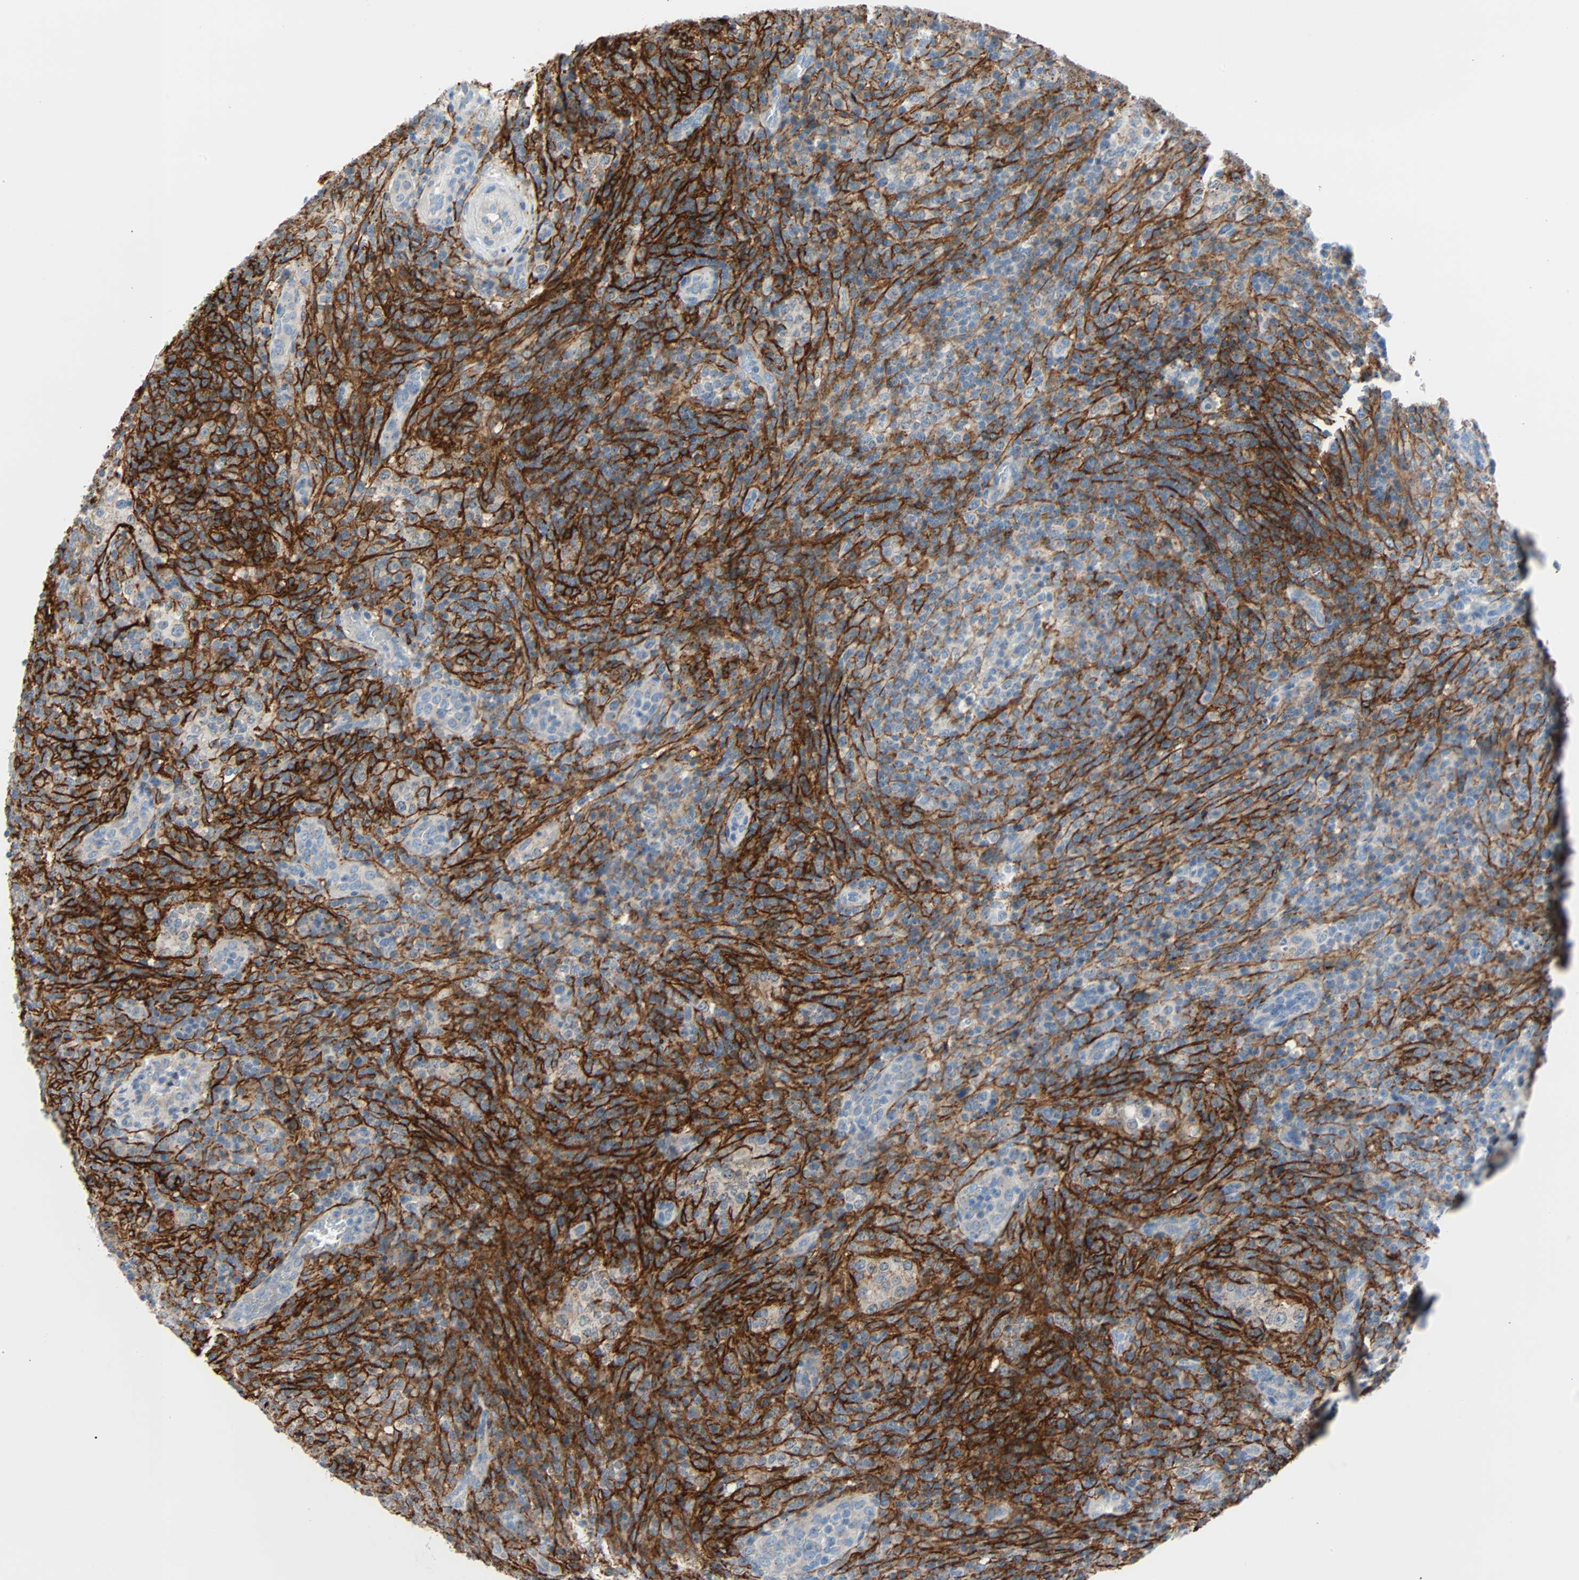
{"staining": {"intensity": "strong", "quantity": "25%-75%", "location": "cytoplasmic/membranous"}, "tissue": "lymphoma", "cell_type": "Tumor cells", "image_type": "cancer", "snomed": [{"axis": "morphology", "description": "Malignant lymphoma, non-Hodgkin's type, High grade"}, {"axis": "topography", "description": "Lymph node"}], "caption": "Malignant lymphoma, non-Hodgkin's type (high-grade) stained with a brown dye reveals strong cytoplasmic/membranous positive expression in about 25%-75% of tumor cells.", "gene": "PDPN", "patient": {"sex": "female", "age": 76}}